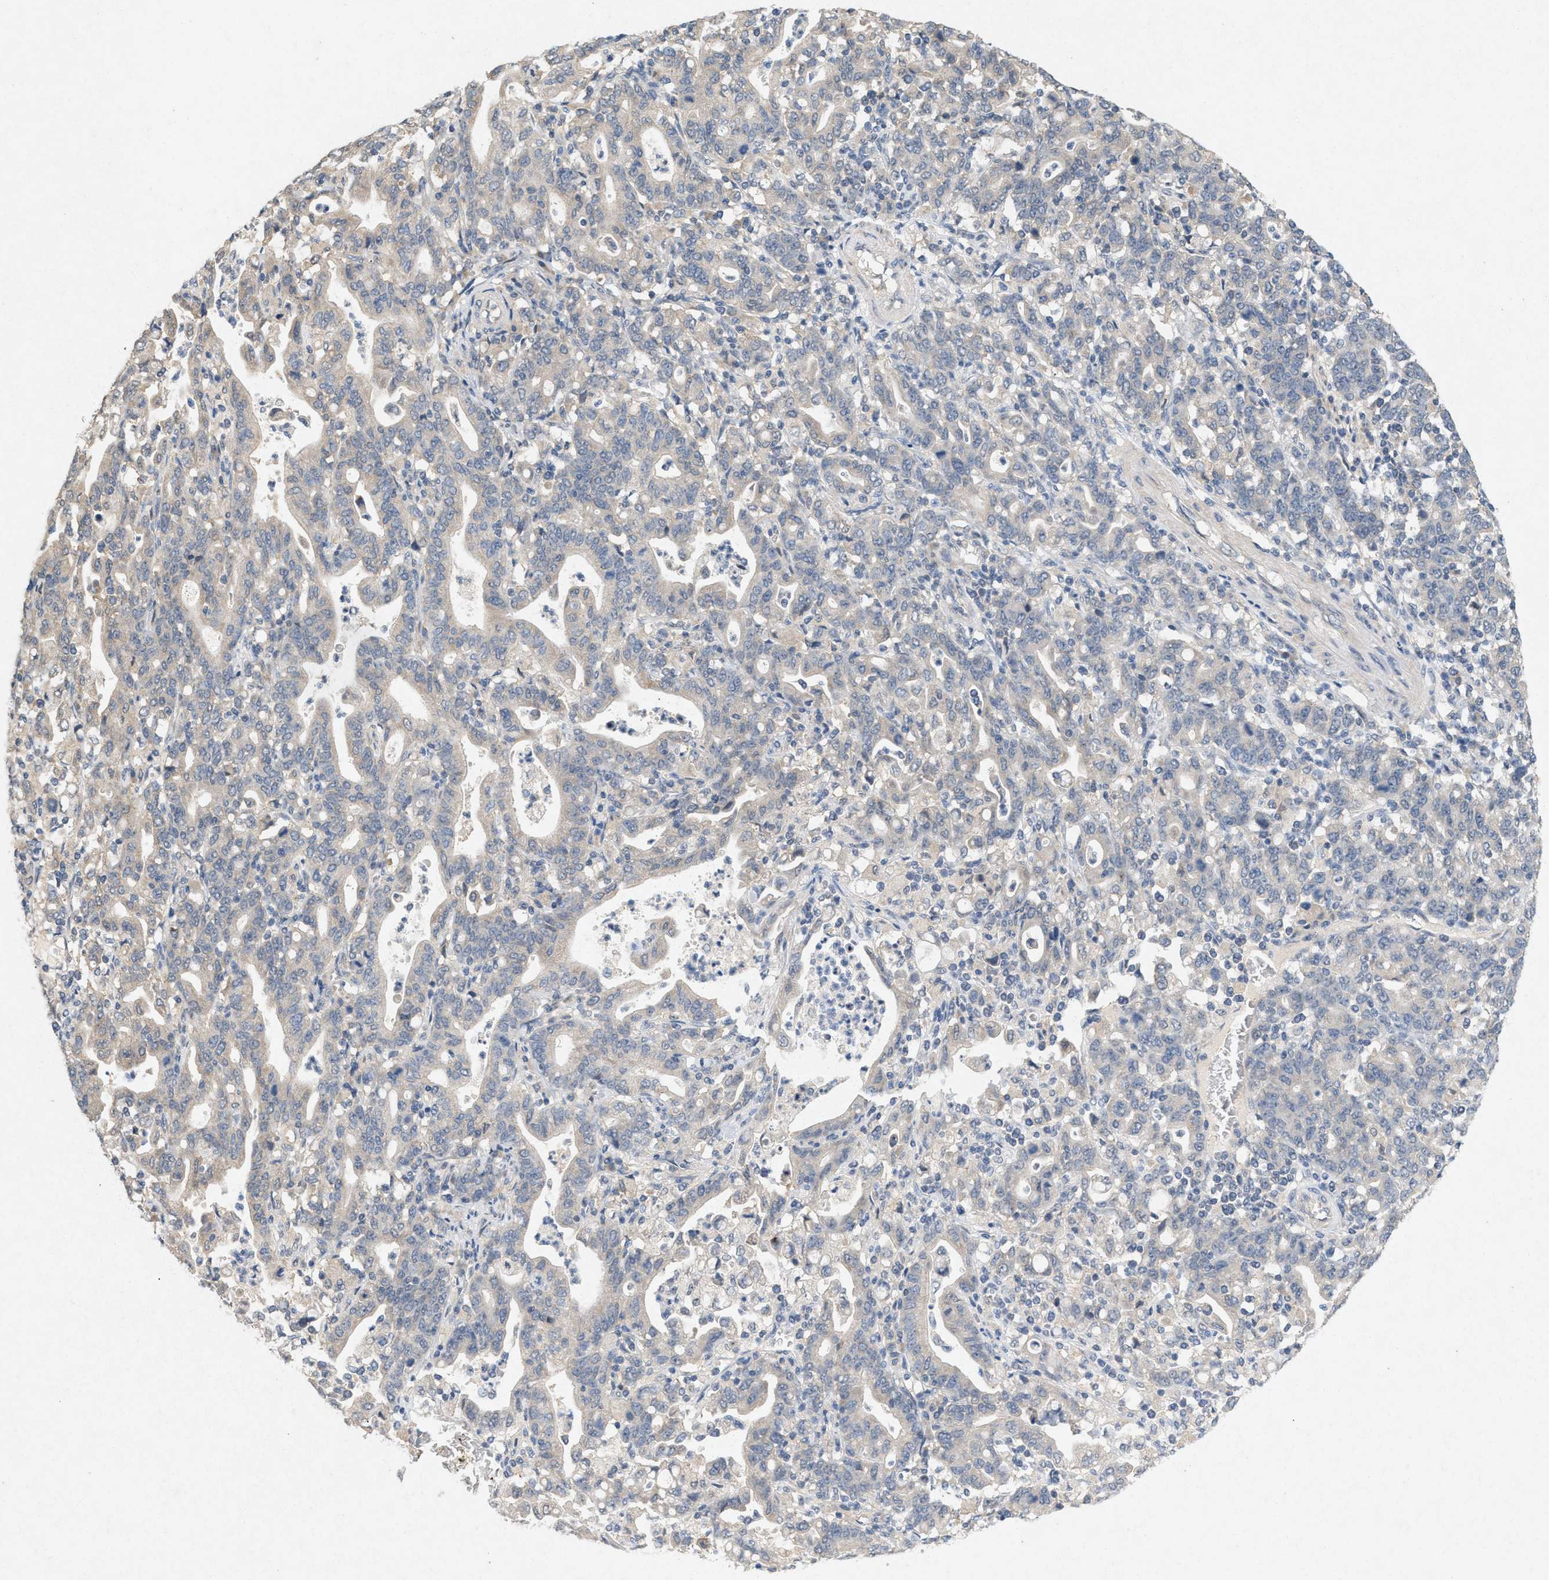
{"staining": {"intensity": "negative", "quantity": "none", "location": "none"}, "tissue": "stomach cancer", "cell_type": "Tumor cells", "image_type": "cancer", "snomed": [{"axis": "morphology", "description": "Adenocarcinoma, NOS"}, {"axis": "topography", "description": "Stomach, upper"}], "caption": "DAB (3,3'-diaminobenzidine) immunohistochemical staining of human stomach cancer (adenocarcinoma) reveals no significant expression in tumor cells.", "gene": "DCAF7", "patient": {"sex": "male", "age": 69}}